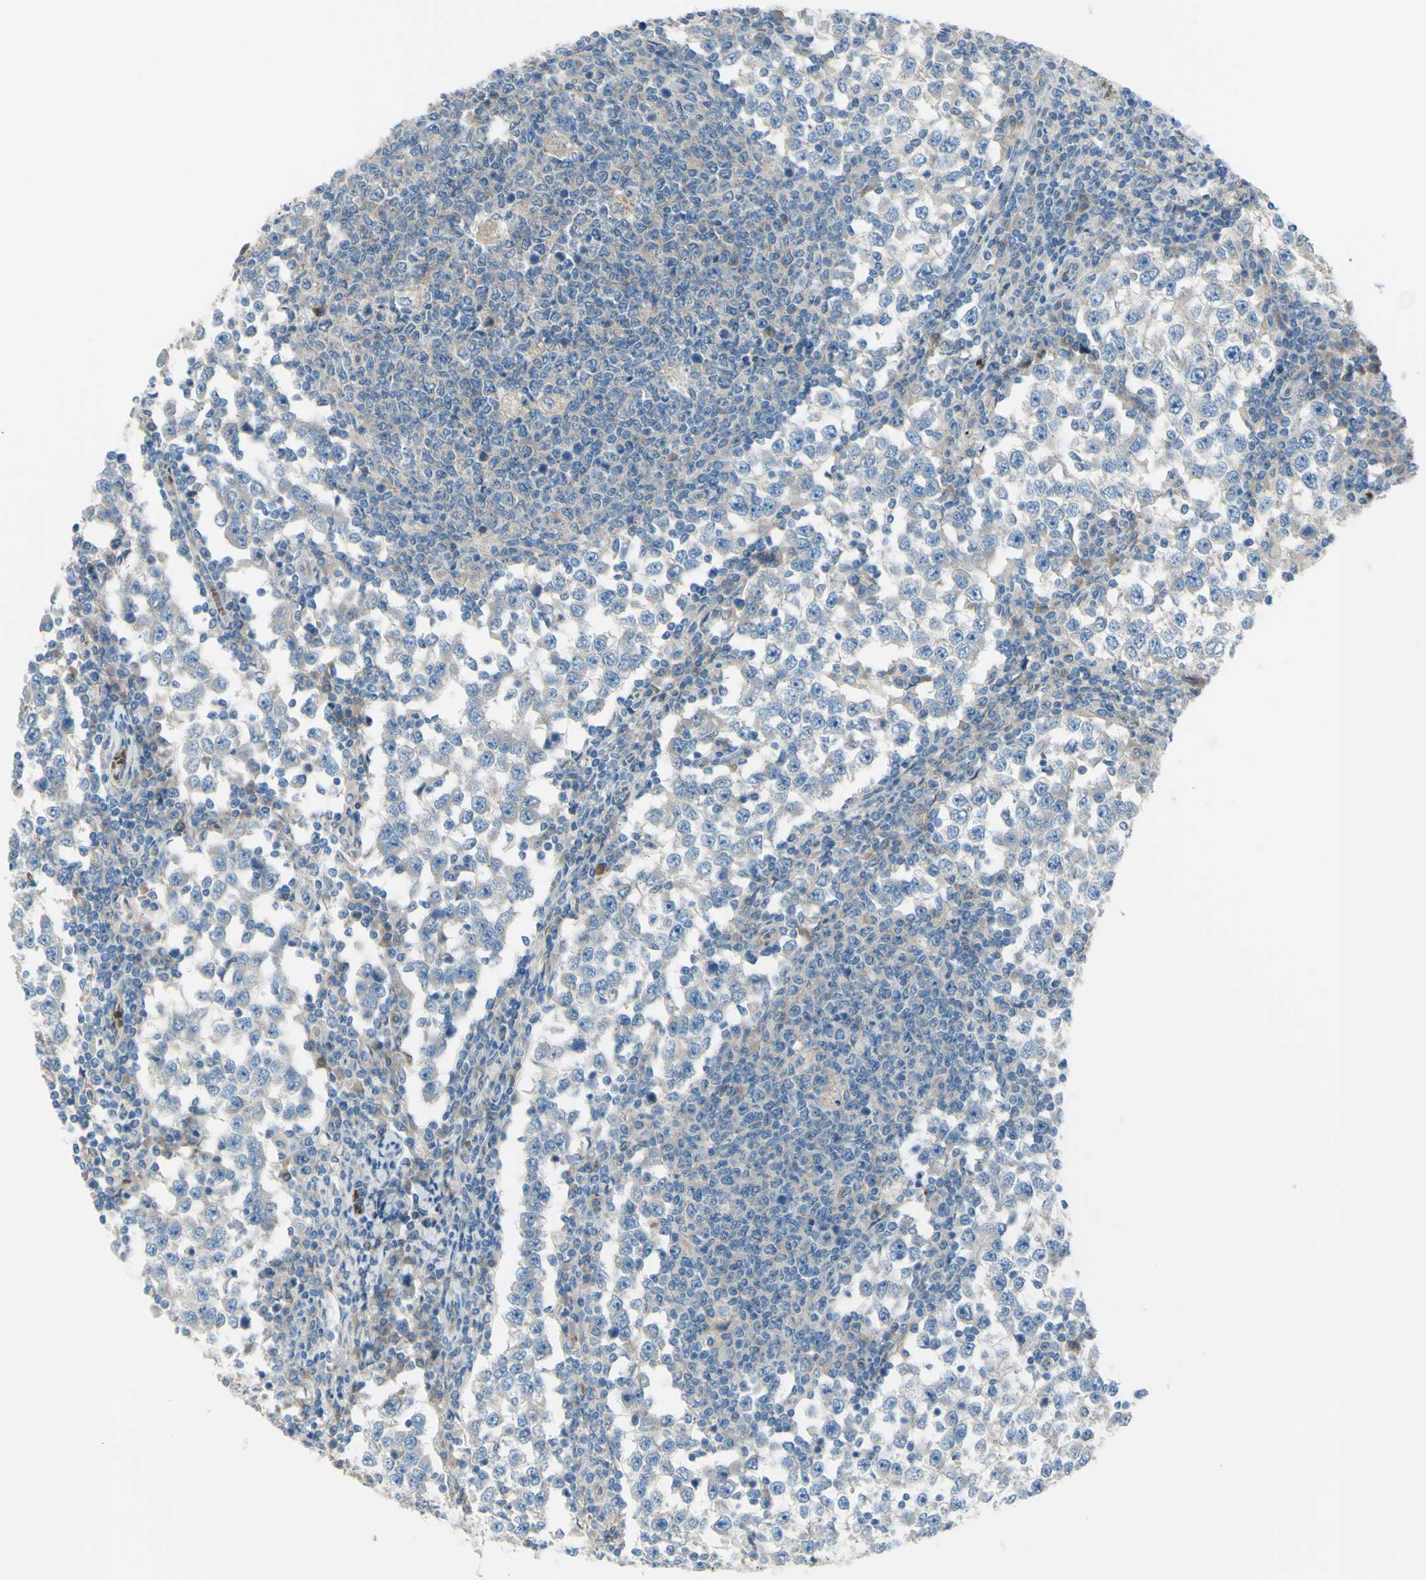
{"staining": {"intensity": "weak", "quantity": ">75%", "location": "cytoplasmic/membranous"}, "tissue": "testis cancer", "cell_type": "Tumor cells", "image_type": "cancer", "snomed": [{"axis": "morphology", "description": "Seminoma, NOS"}, {"axis": "topography", "description": "Testis"}], "caption": "Testis cancer (seminoma) was stained to show a protein in brown. There is low levels of weak cytoplasmic/membranous positivity in approximately >75% of tumor cells.", "gene": "PCDHGA2", "patient": {"sex": "male", "age": 65}}